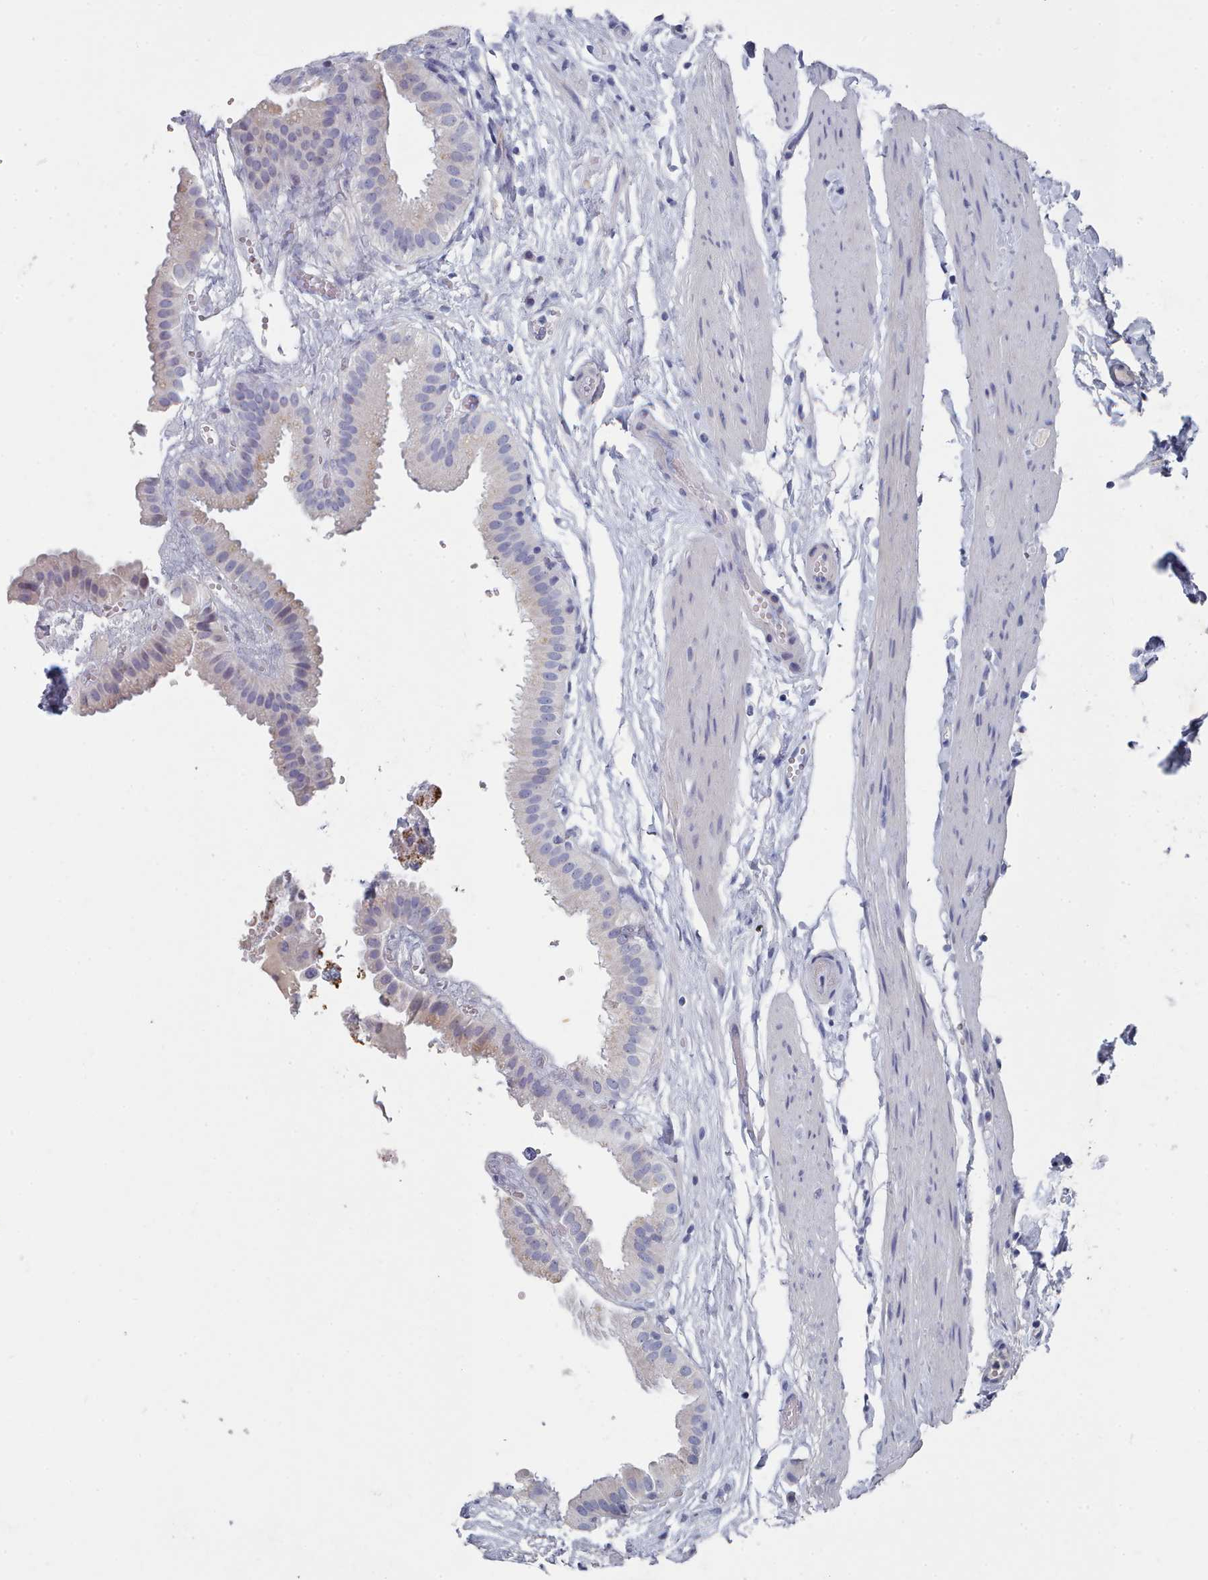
{"staining": {"intensity": "weak", "quantity": "<25%", "location": "cytoplasmic/membranous"}, "tissue": "gallbladder", "cell_type": "Glandular cells", "image_type": "normal", "snomed": [{"axis": "morphology", "description": "Normal tissue, NOS"}, {"axis": "topography", "description": "Gallbladder"}], "caption": "The photomicrograph exhibits no staining of glandular cells in normal gallbladder.", "gene": "ACAD11", "patient": {"sex": "female", "age": 61}}